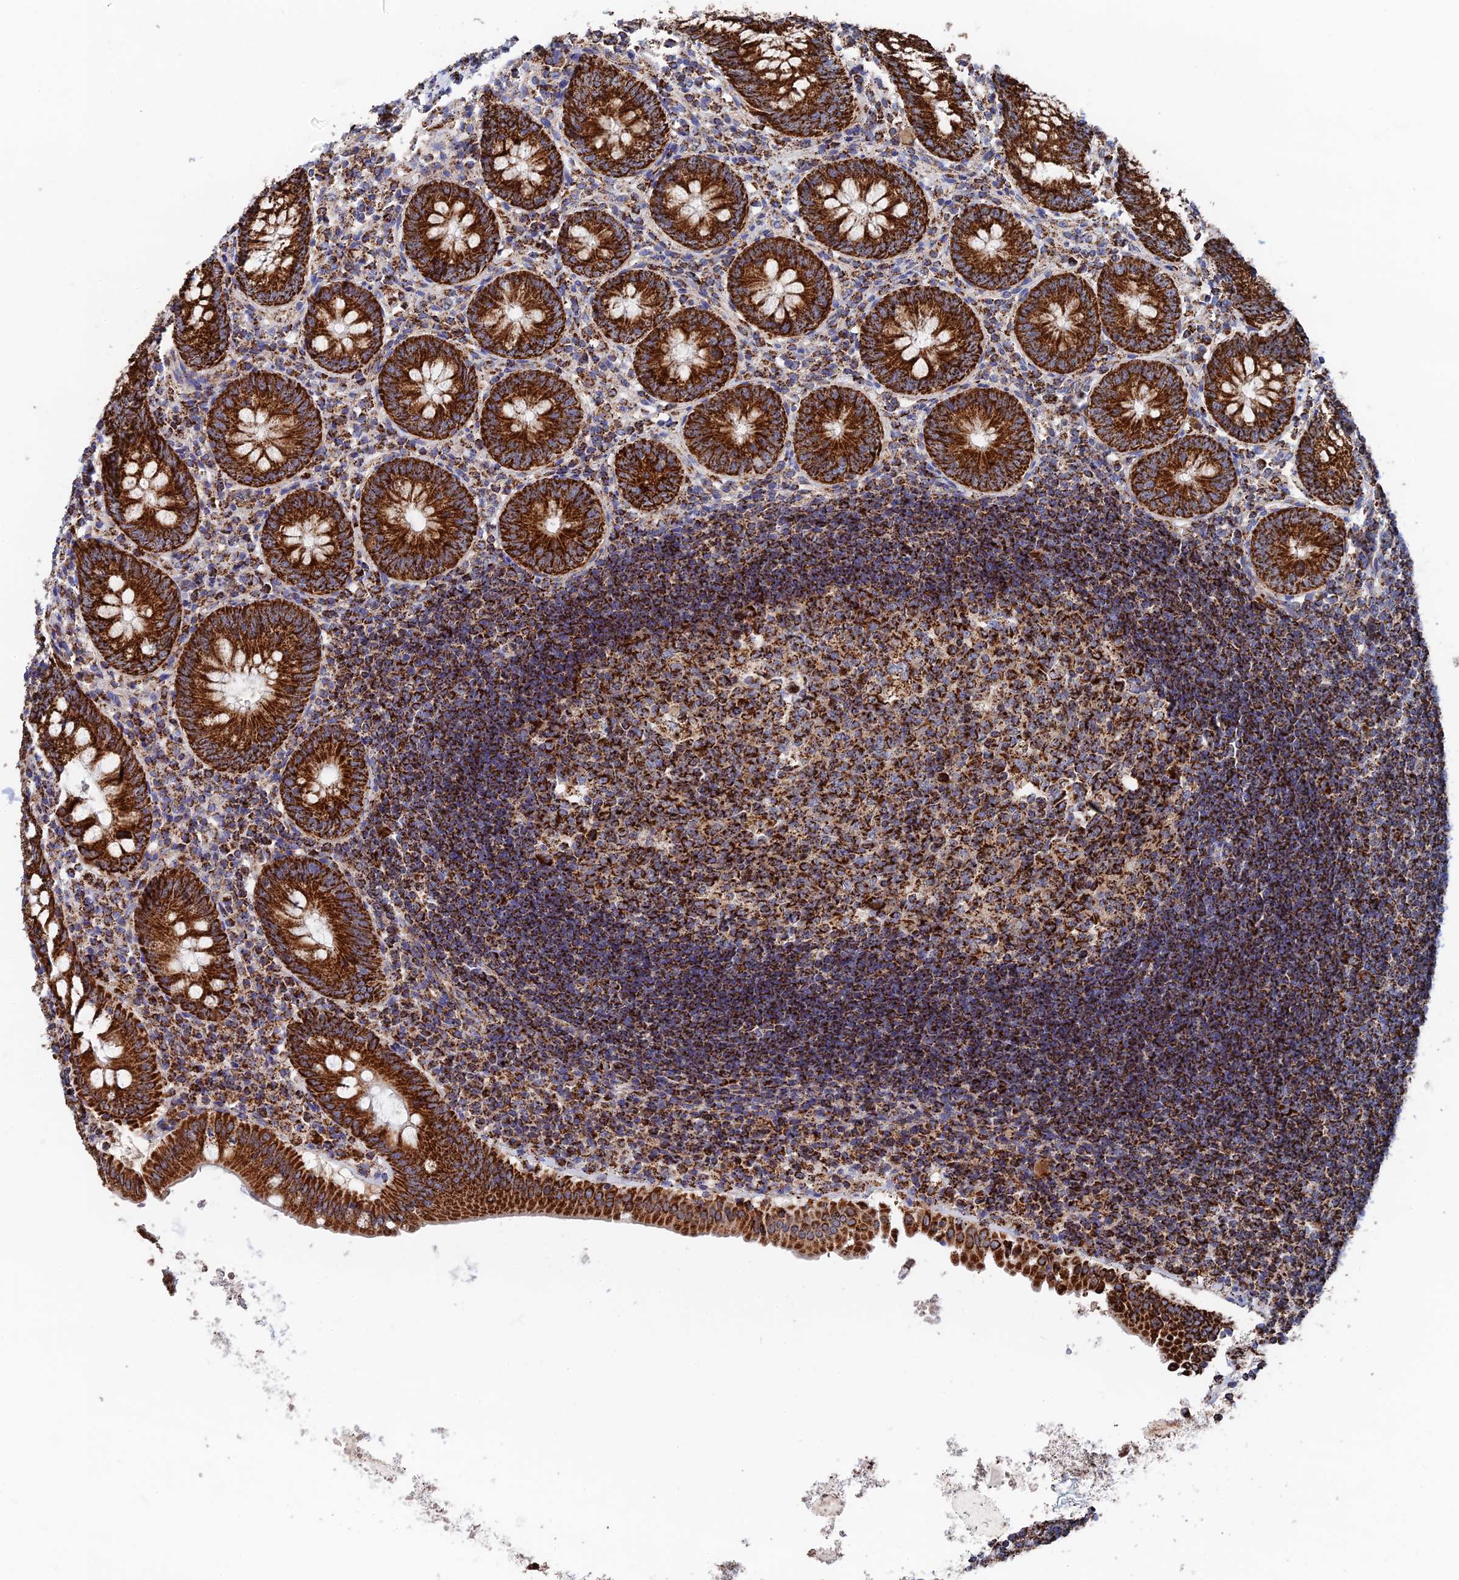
{"staining": {"intensity": "strong", "quantity": ">75%", "location": "cytoplasmic/membranous"}, "tissue": "appendix", "cell_type": "Glandular cells", "image_type": "normal", "snomed": [{"axis": "morphology", "description": "Normal tissue, NOS"}, {"axis": "topography", "description": "Appendix"}], "caption": "Immunohistochemical staining of benign appendix displays >75% levels of strong cytoplasmic/membranous protein staining in about >75% of glandular cells. (Brightfield microscopy of DAB IHC at high magnification).", "gene": "HAUS8", "patient": {"sex": "female", "age": 54}}